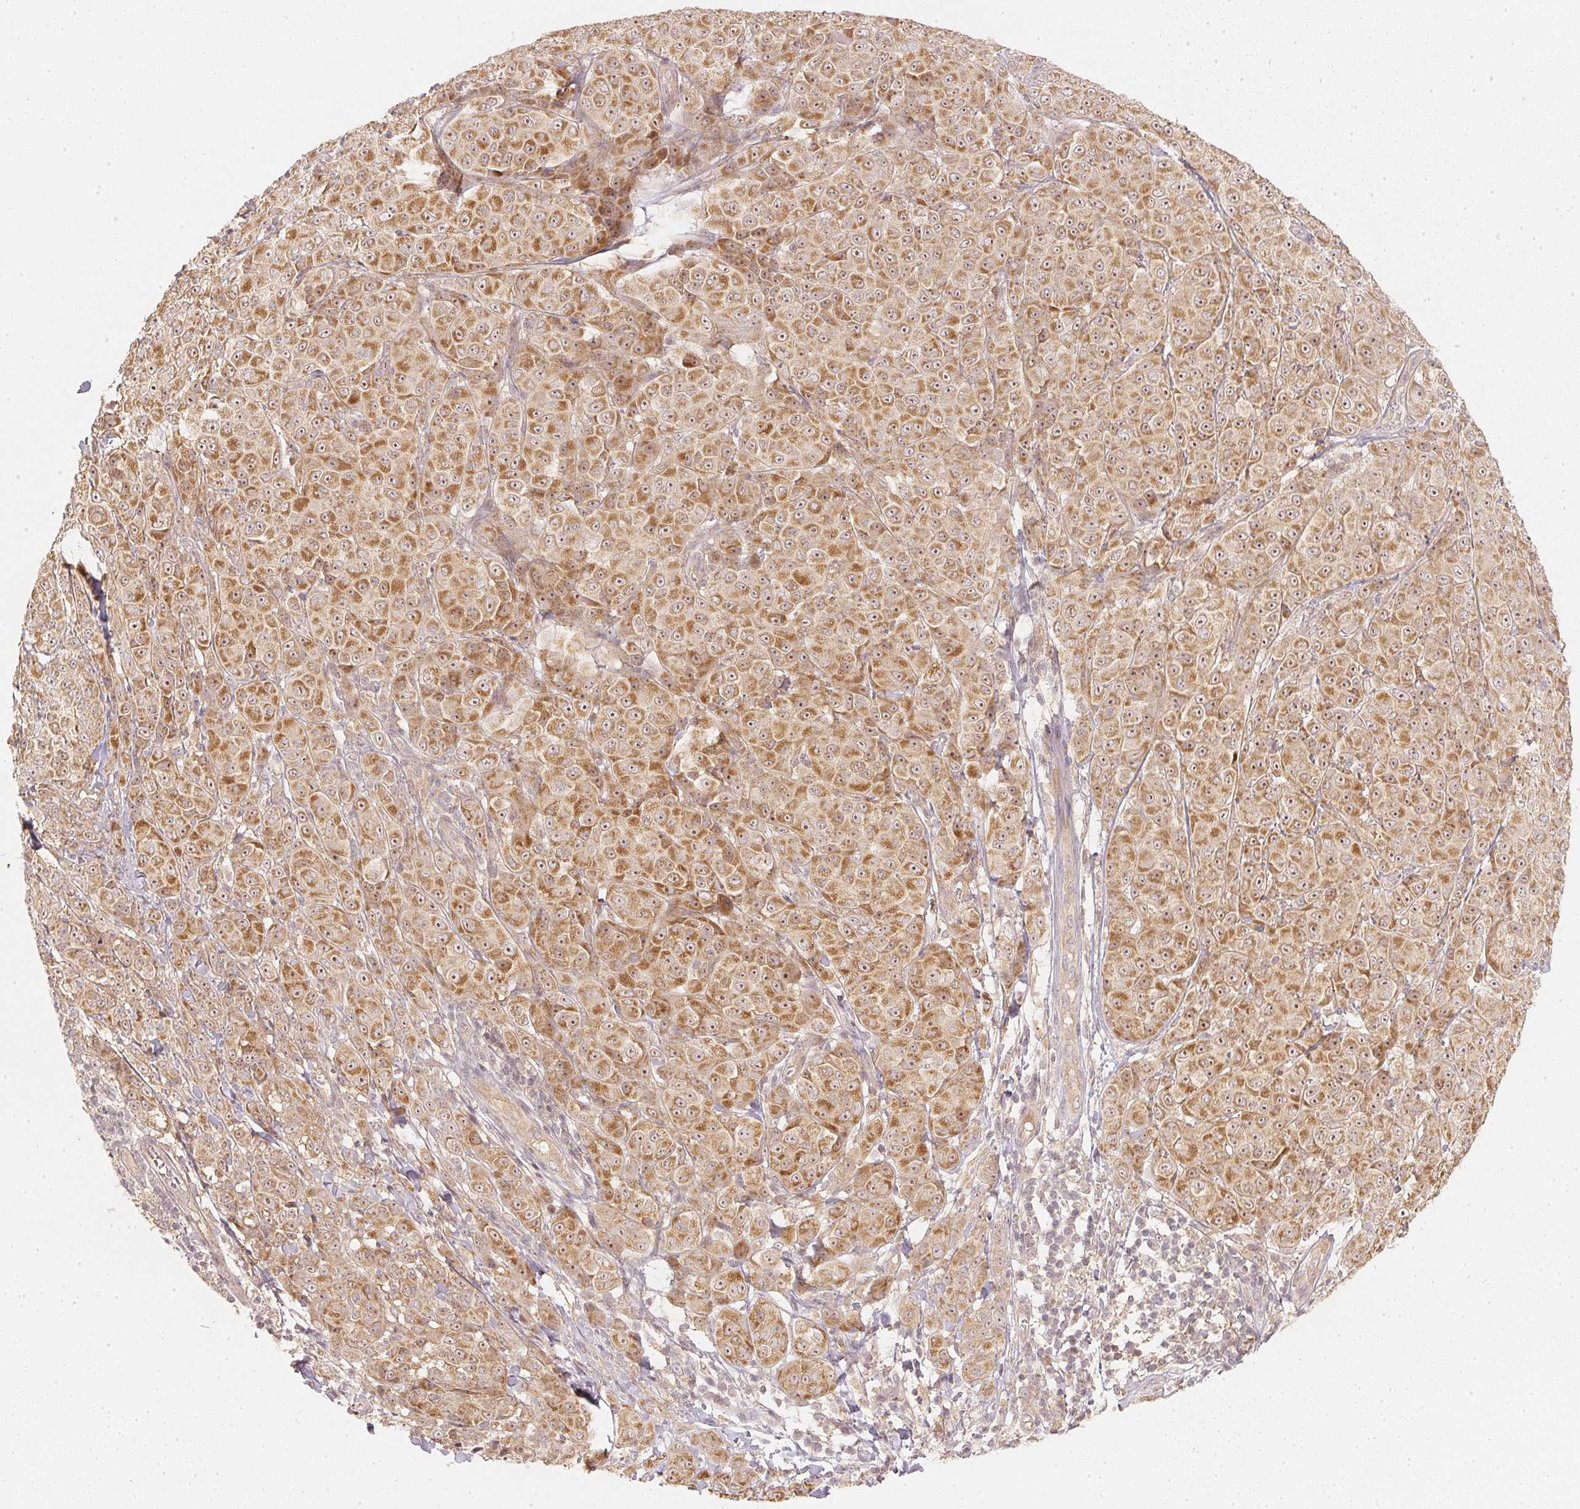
{"staining": {"intensity": "moderate", "quantity": ">75%", "location": "cytoplasmic/membranous,nuclear"}, "tissue": "melanoma", "cell_type": "Tumor cells", "image_type": "cancer", "snomed": [{"axis": "morphology", "description": "Malignant melanoma, NOS"}, {"axis": "topography", "description": "Skin"}], "caption": "Melanoma stained with a brown dye reveals moderate cytoplasmic/membranous and nuclear positive positivity in about >75% of tumor cells.", "gene": "WDR54", "patient": {"sex": "male", "age": 89}}